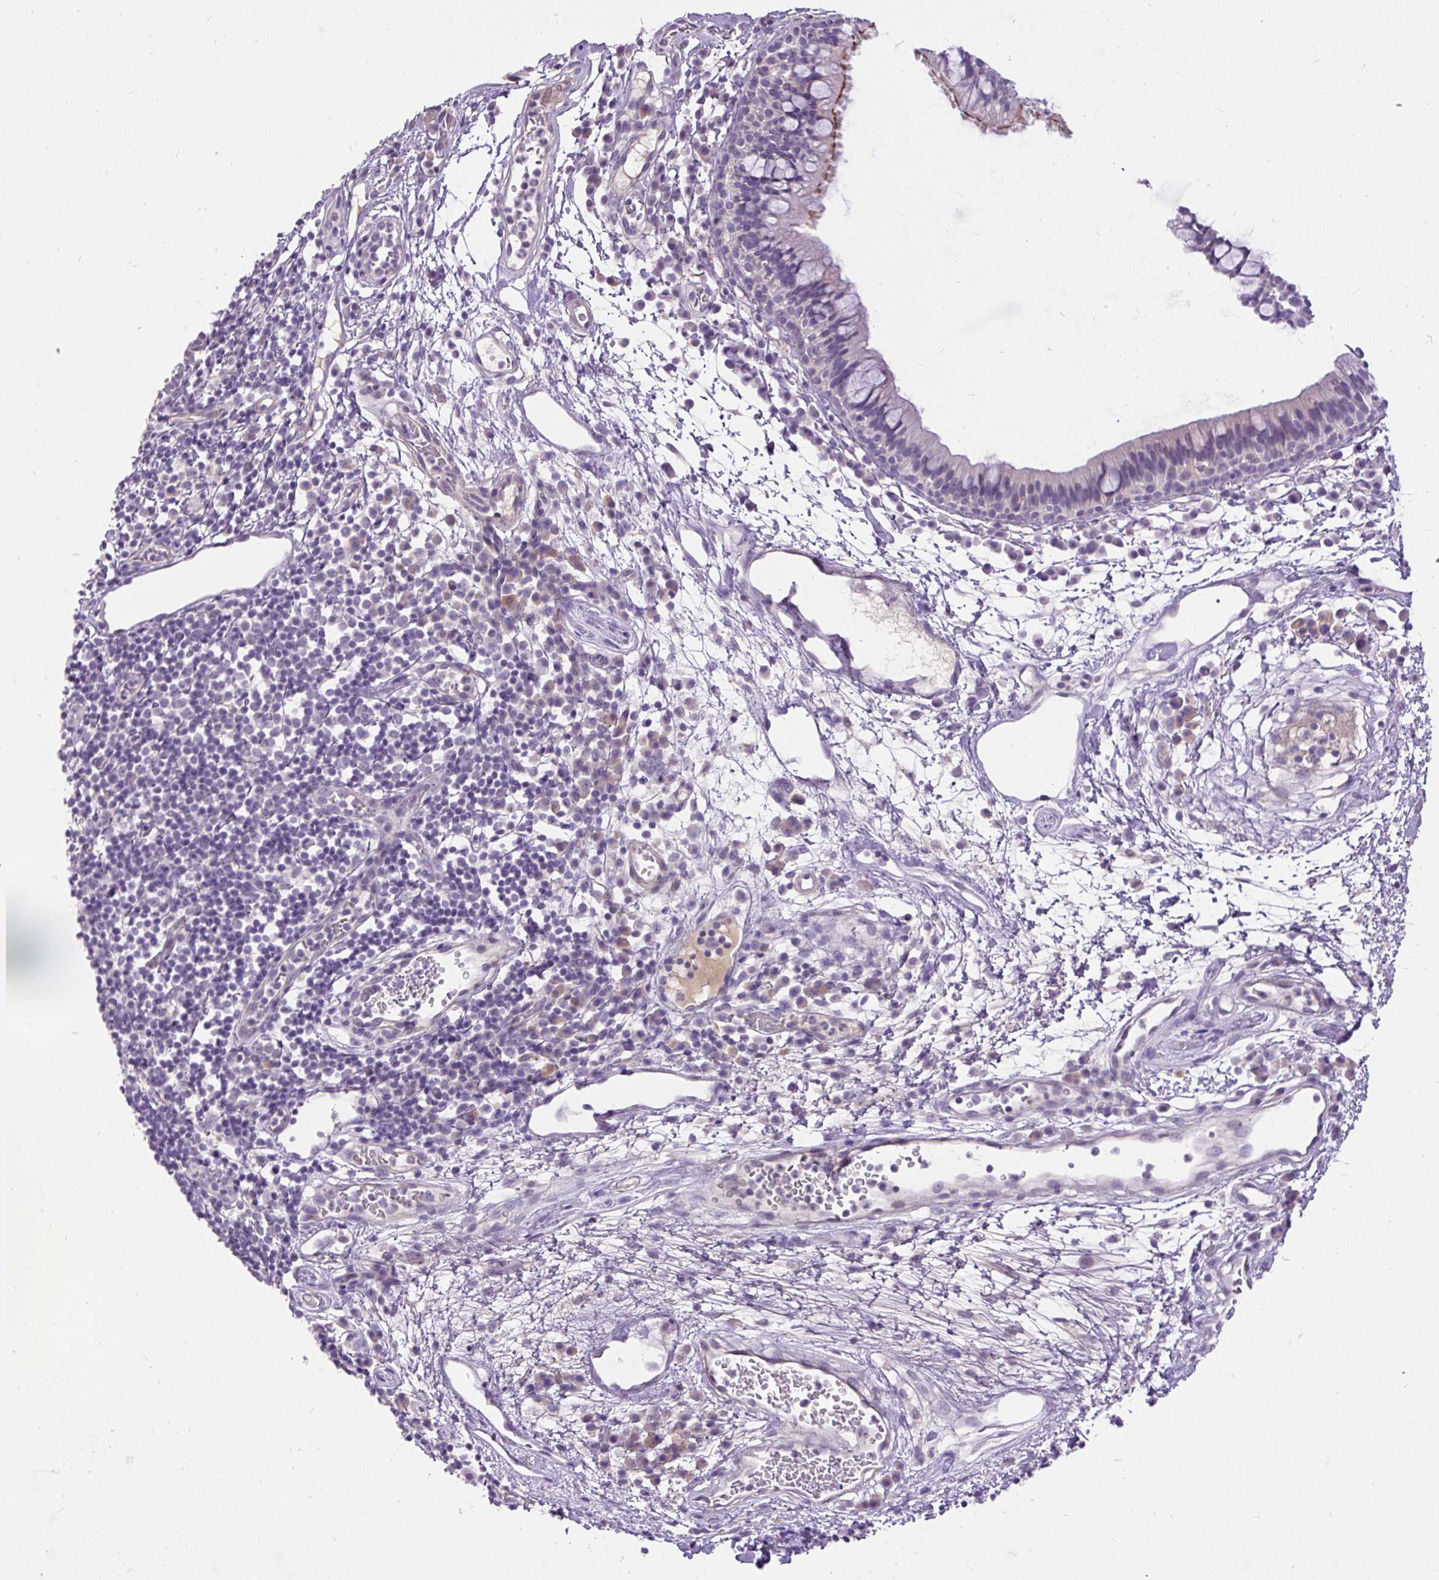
{"staining": {"intensity": "moderate", "quantity": "25%-75%", "location": "cytoplasmic/membranous"}, "tissue": "nasopharynx", "cell_type": "Respiratory epithelial cells", "image_type": "normal", "snomed": [{"axis": "morphology", "description": "Normal tissue, NOS"}, {"axis": "topography", "description": "Lymph node"}, {"axis": "topography", "description": "Cartilage tissue"}, {"axis": "topography", "description": "Nasopharynx"}], "caption": "Immunohistochemistry (IHC) photomicrograph of unremarkable nasopharynx: human nasopharynx stained using IHC exhibits medium levels of moderate protein expression localized specifically in the cytoplasmic/membranous of respiratory epithelial cells, appearing as a cytoplasmic/membranous brown color.", "gene": "KRTAP20", "patient": {"sex": "male", "age": 63}}